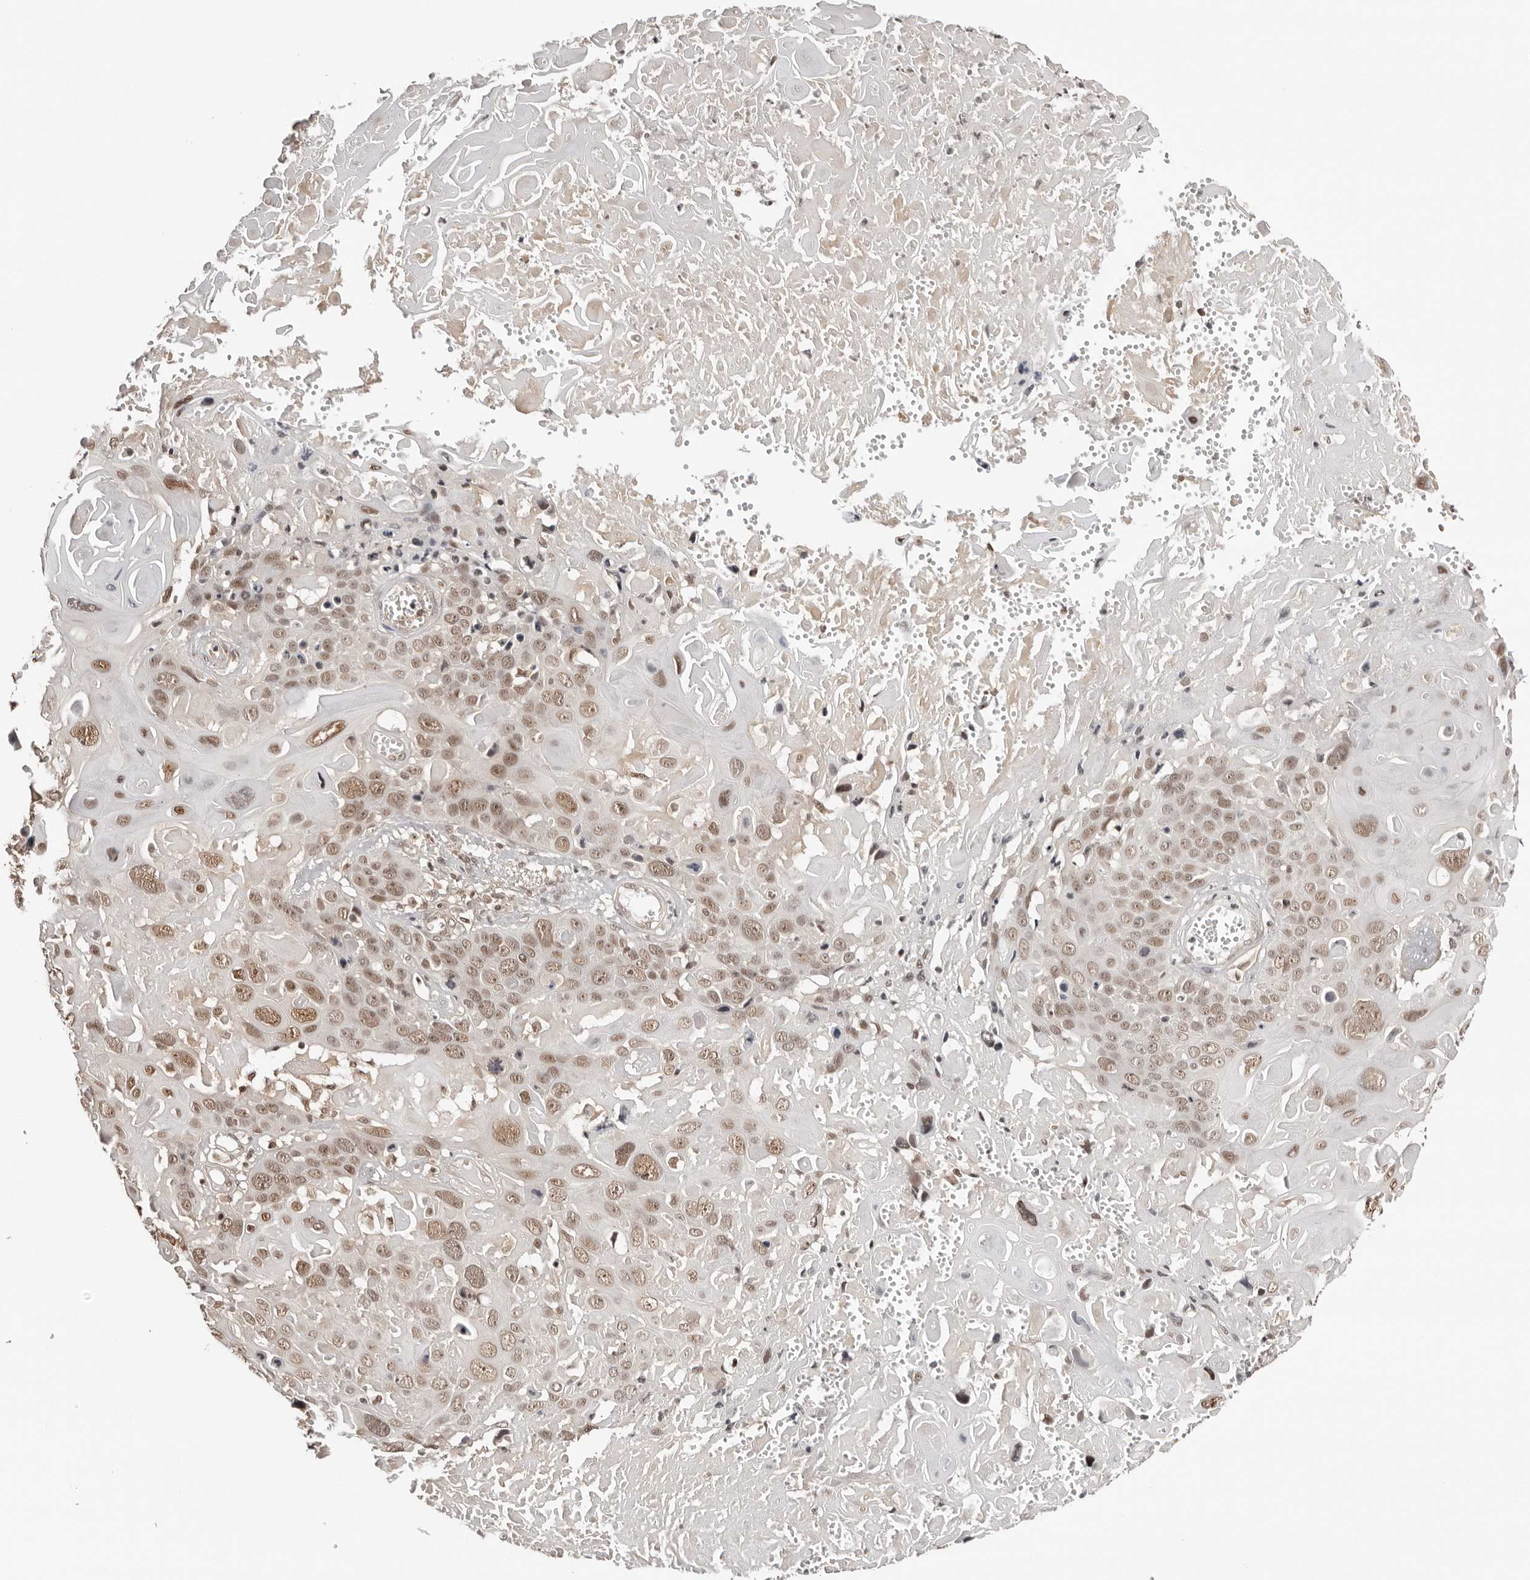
{"staining": {"intensity": "moderate", "quantity": ">75%", "location": "nuclear"}, "tissue": "cervical cancer", "cell_type": "Tumor cells", "image_type": "cancer", "snomed": [{"axis": "morphology", "description": "Squamous cell carcinoma, NOS"}, {"axis": "topography", "description": "Cervix"}], "caption": "Cervical squamous cell carcinoma was stained to show a protein in brown. There is medium levels of moderate nuclear expression in approximately >75% of tumor cells.", "gene": "SDE2", "patient": {"sex": "female", "age": 74}}